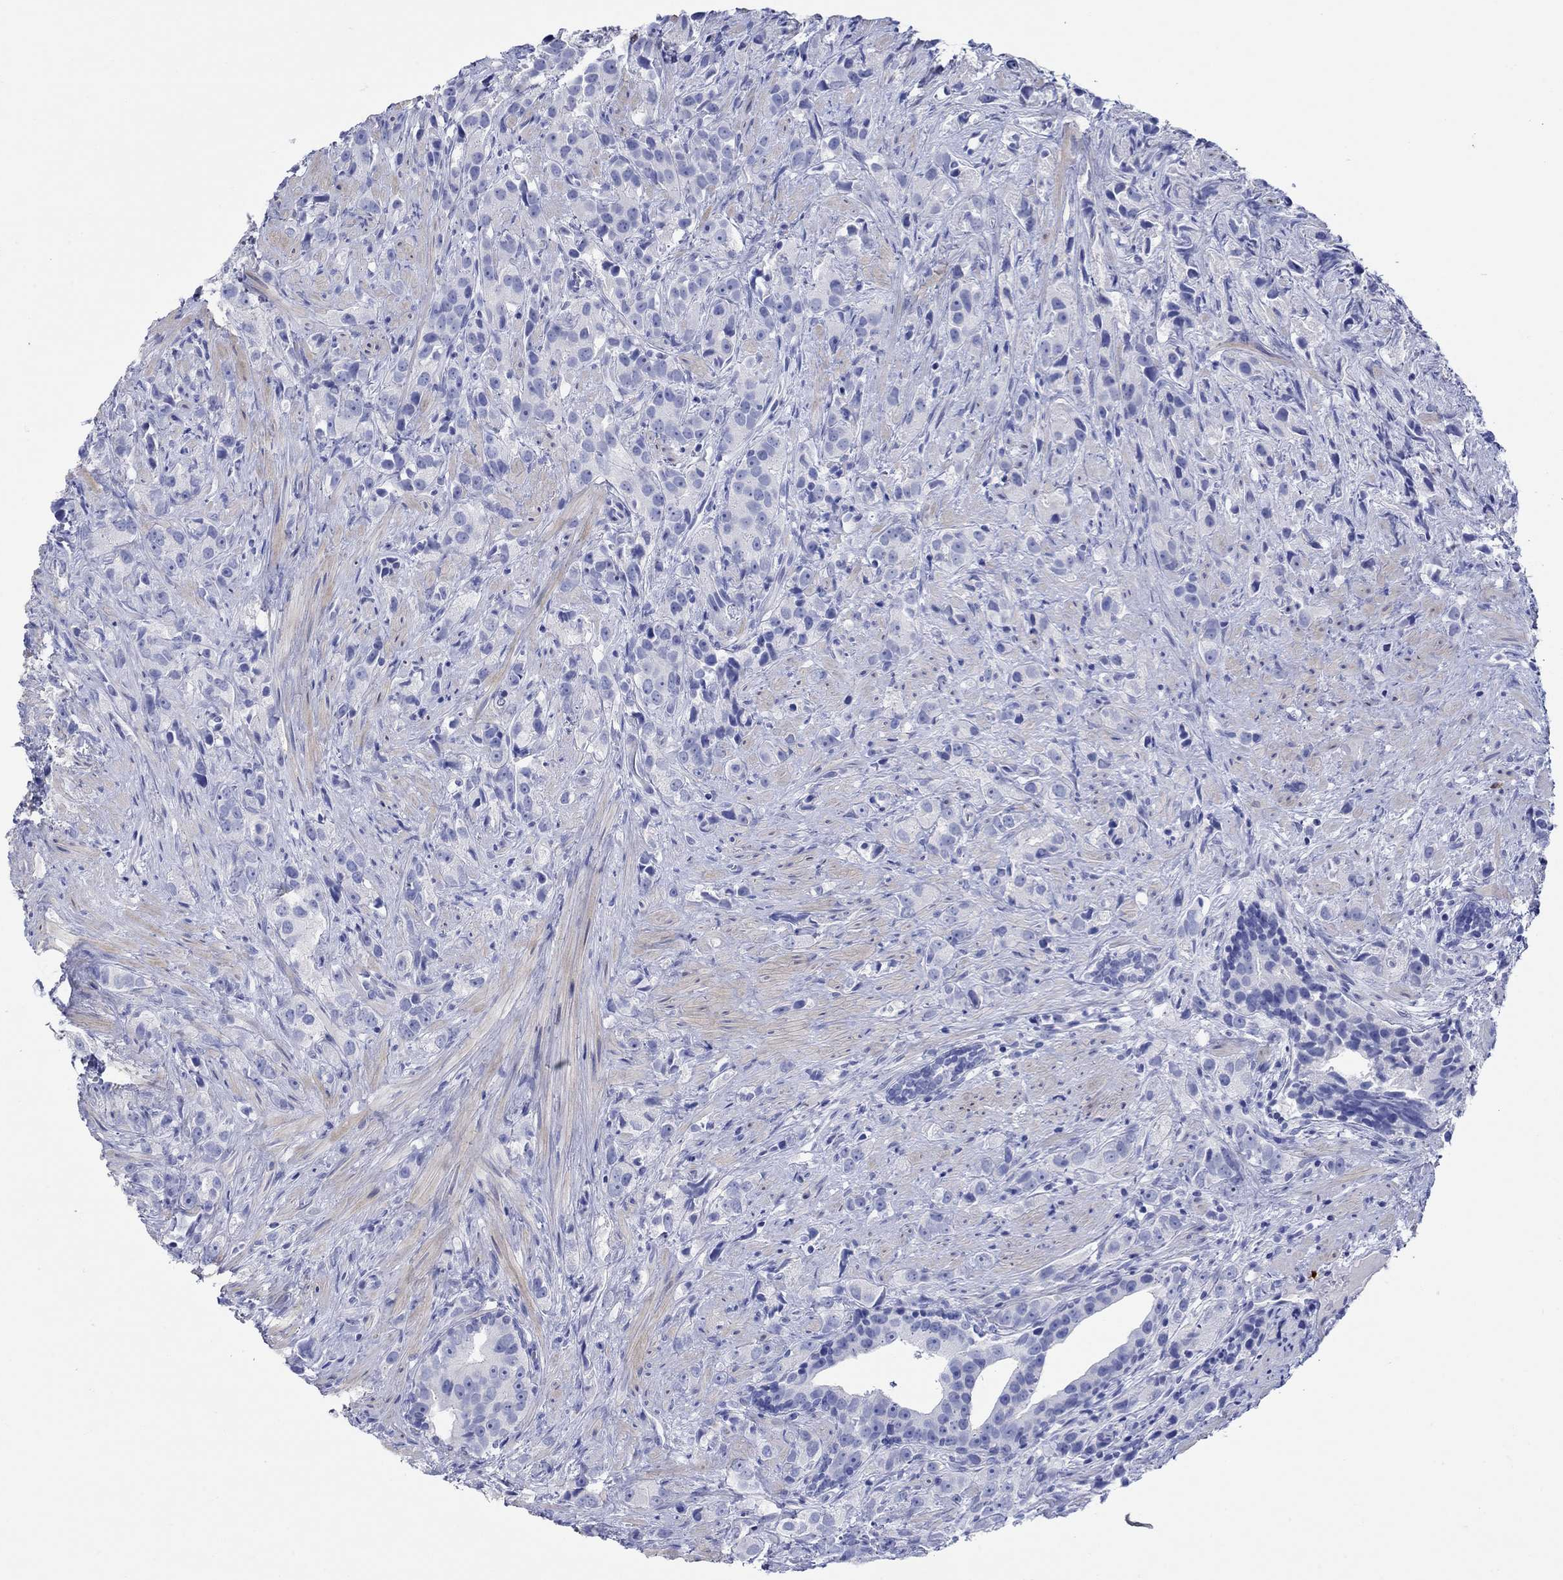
{"staining": {"intensity": "negative", "quantity": "none", "location": "none"}, "tissue": "prostate cancer", "cell_type": "Tumor cells", "image_type": "cancer", "snomed": [{"axis": "morphology", "description": "Adenocarcinoma, High grade"}, {"axis": "topography", "description": "Prostate"}], "caption": "A histopathology image of human prostate cancer (adenocarcinoma (high-grade)) is negative for staining in tumor cells. The staining is performed using DAB brown chromogen with nuclei counter-stained in using hematoxylin.", "gene": "P2RY6", "patient": {"sex": "male", "age": 90}}